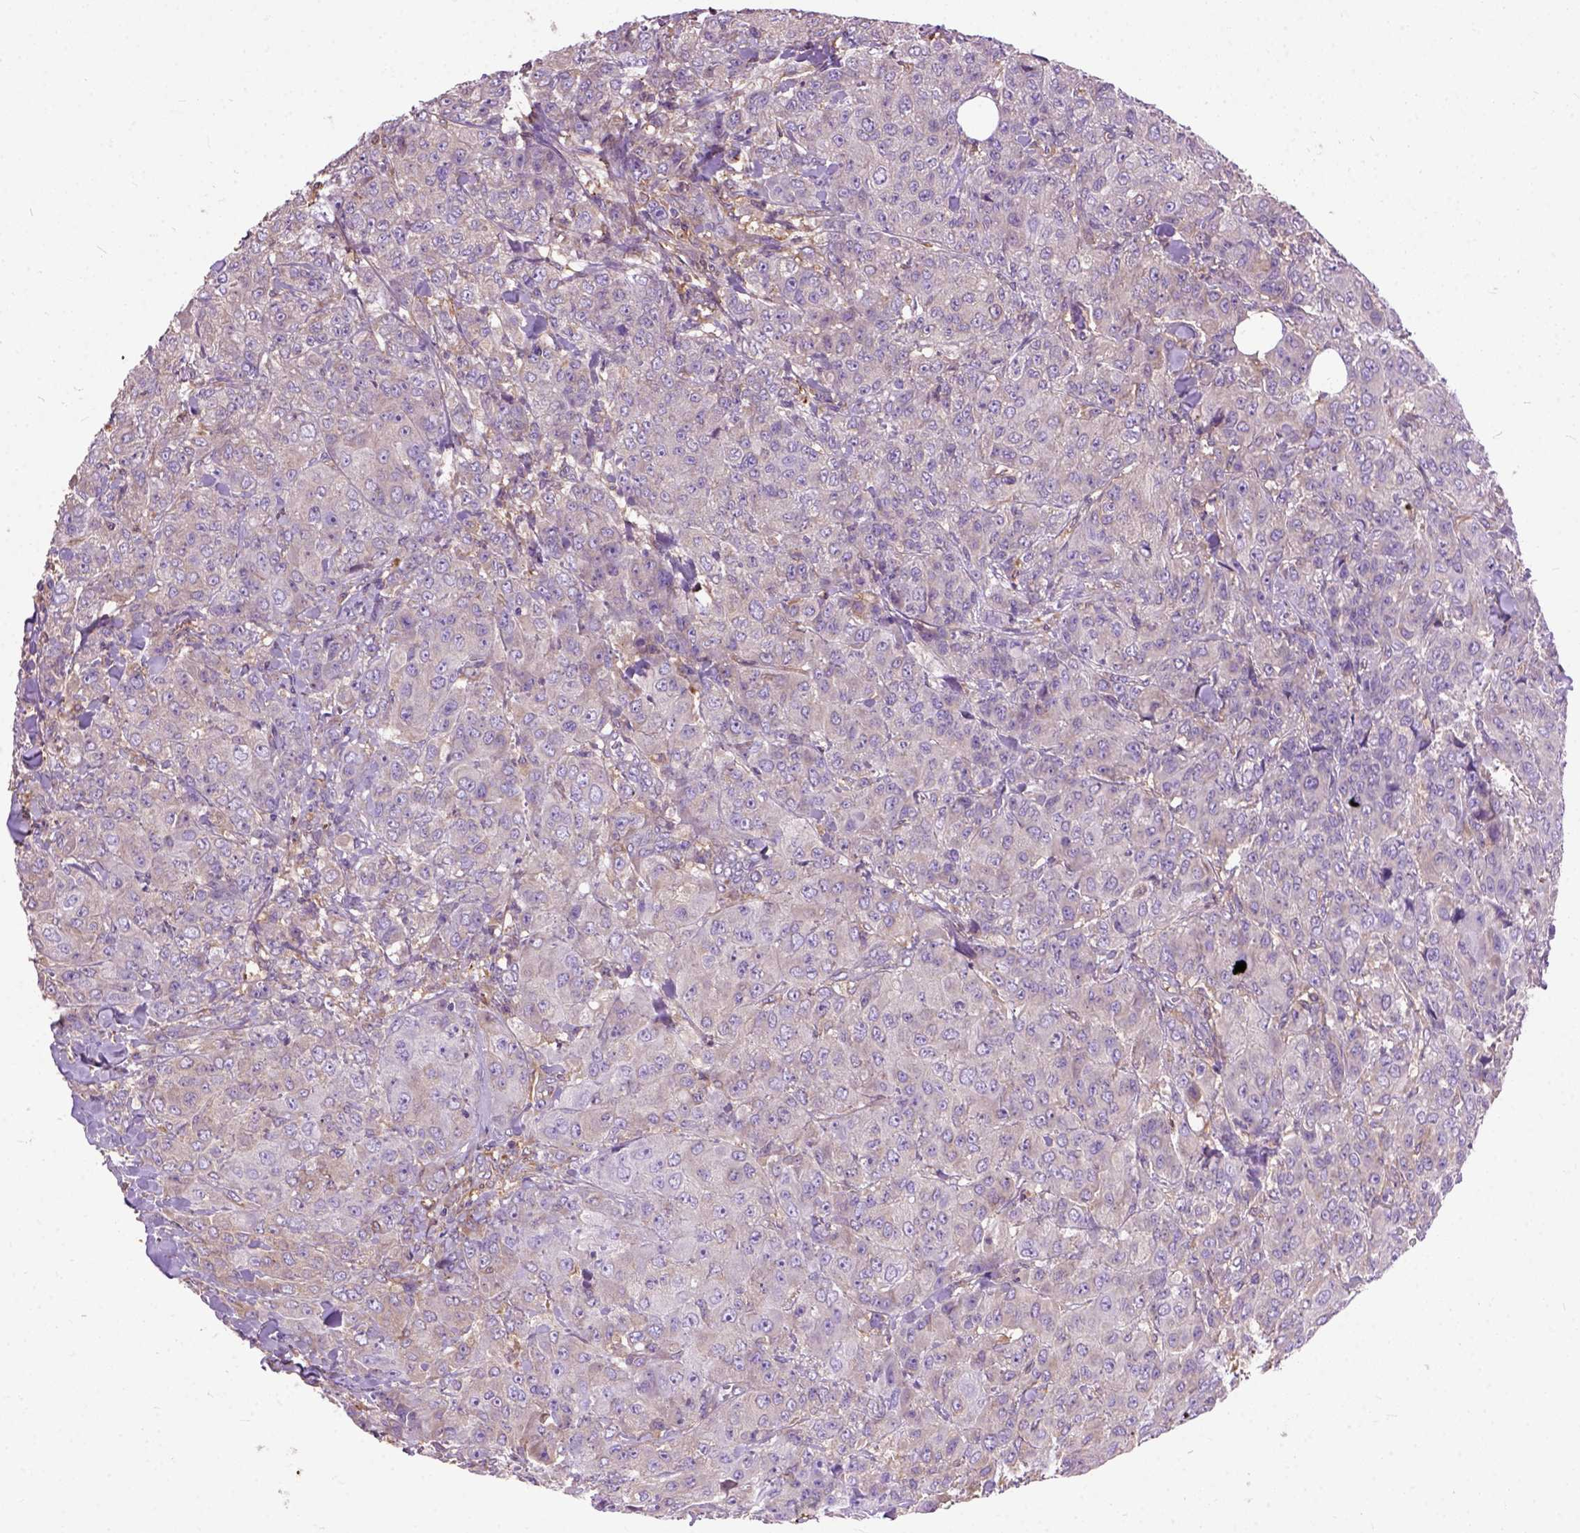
{"staining": {"intensity": "negative", "quantity": "none", "location": "none"}, "tissue": "breast cancer", "cell_type": "Tumor cells", "image_type": "cancer", "snomed": [{"axis": "morphology", "description": "Duct carcinoma"}, {"axis": "topography", "description": "Breast"}], "caption": "Tumor cells show no significant staining in breast cancer (infiltrating ductal carcinoma). (DAB IHC visualized using brightfield microscopy, high magnification).", "gene": "SEMA4F", "patient": {"sex": "female", "age": 43}}